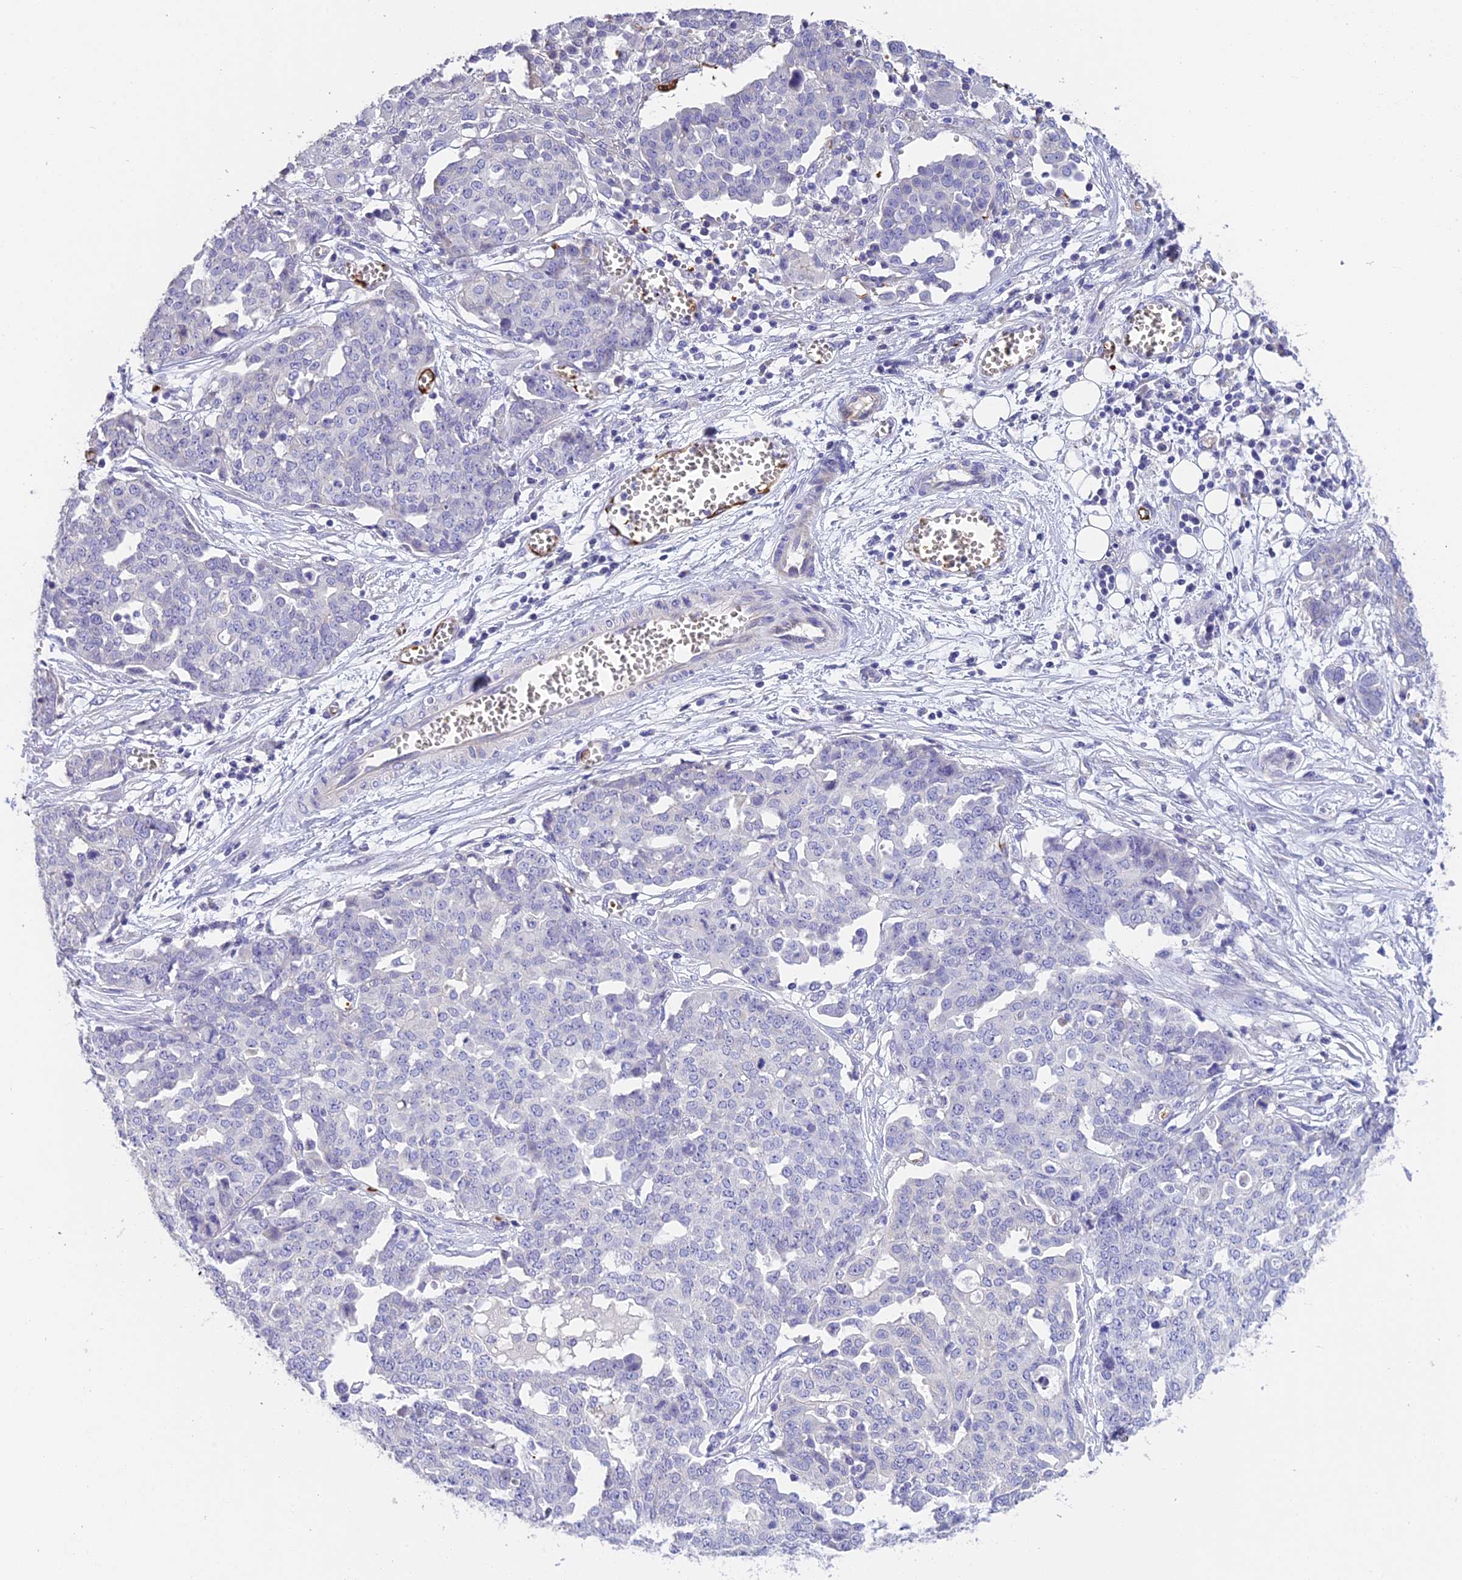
{"staining": {"intensity": "negative", "quantity": "none", "location": "none"}, "tissue": "ovarian cancer", "cell_type": "Tumor cells", "image_type": "cancer", "snomed": [{"axis": "morphology", "description": "Cystadenocarcinoma, serous, NOS"}, {"axis": "topography", "description": "Soft tissue"}, {"axis": "topography", "description": "Ovary"}], "caption": "IHC micrograph of serous cystadenocarcinoma (ovarian) stained for a protein (brown), which shows no staining in tumor cells.", "gene": "TNNC2", "patient": {"sex": "female", "age": 57}}